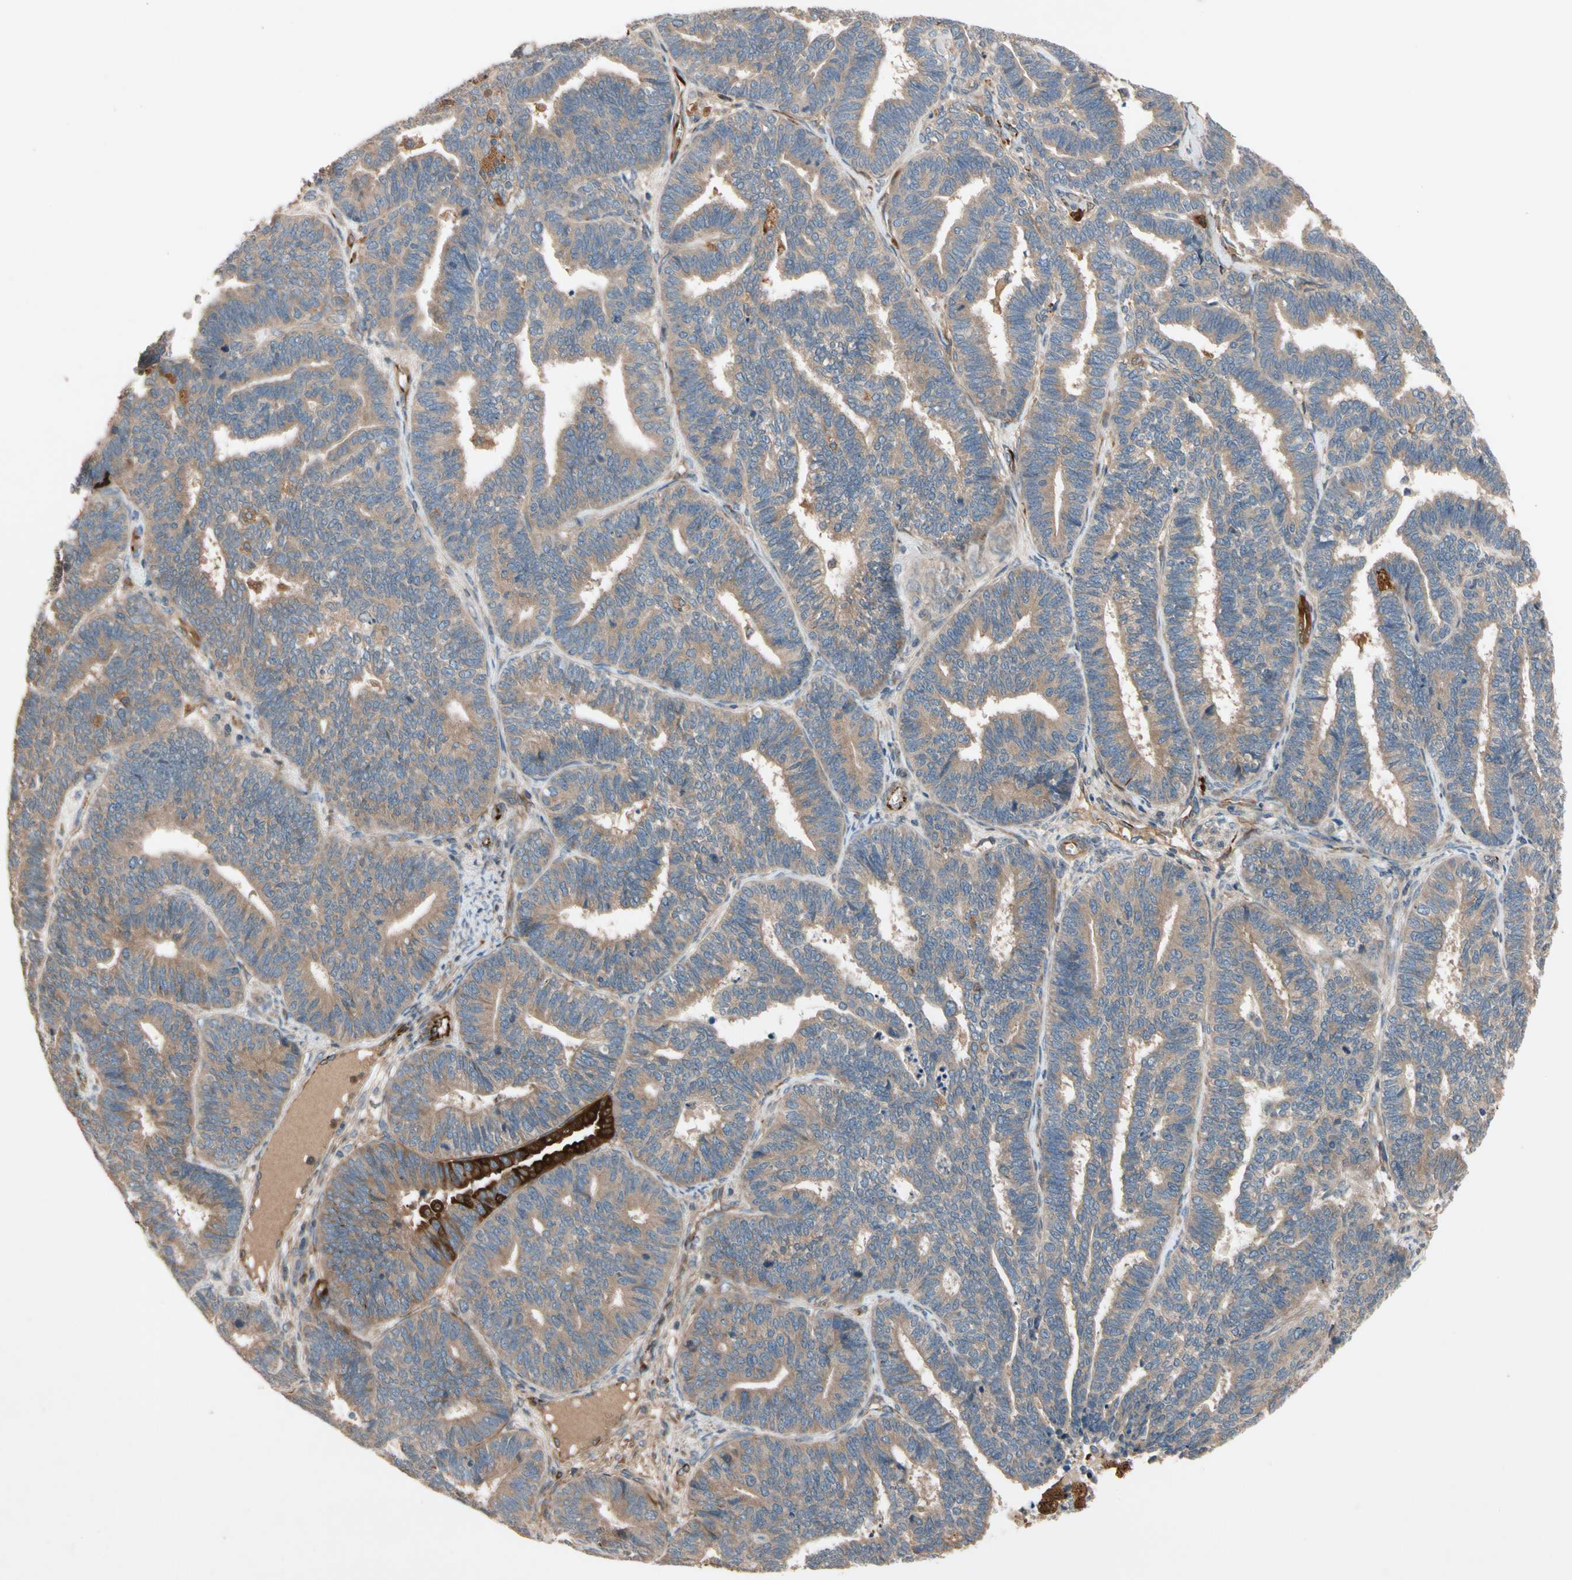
{"staining": {"intensity": "moderate", "quantity": ">75%", "location": "cytoplasmic/membranous"}, "tissue": "endometrial cancer", "cell_type": "Tumor cells", "image_type": "cancer", "snomed": [{"axis": "morphology", "description": "Adenocarcinoma, NOS"}, {"axis": "topography", "description": "Endometrium"}], "caption": "Human endometrial cancer stained with a brown dye shows moderate cytoplasmic/membranous positive positivity in about >75% of tumor cells.", "gene": "FGD6", "patient": {"sex": "female", "age": 70}}